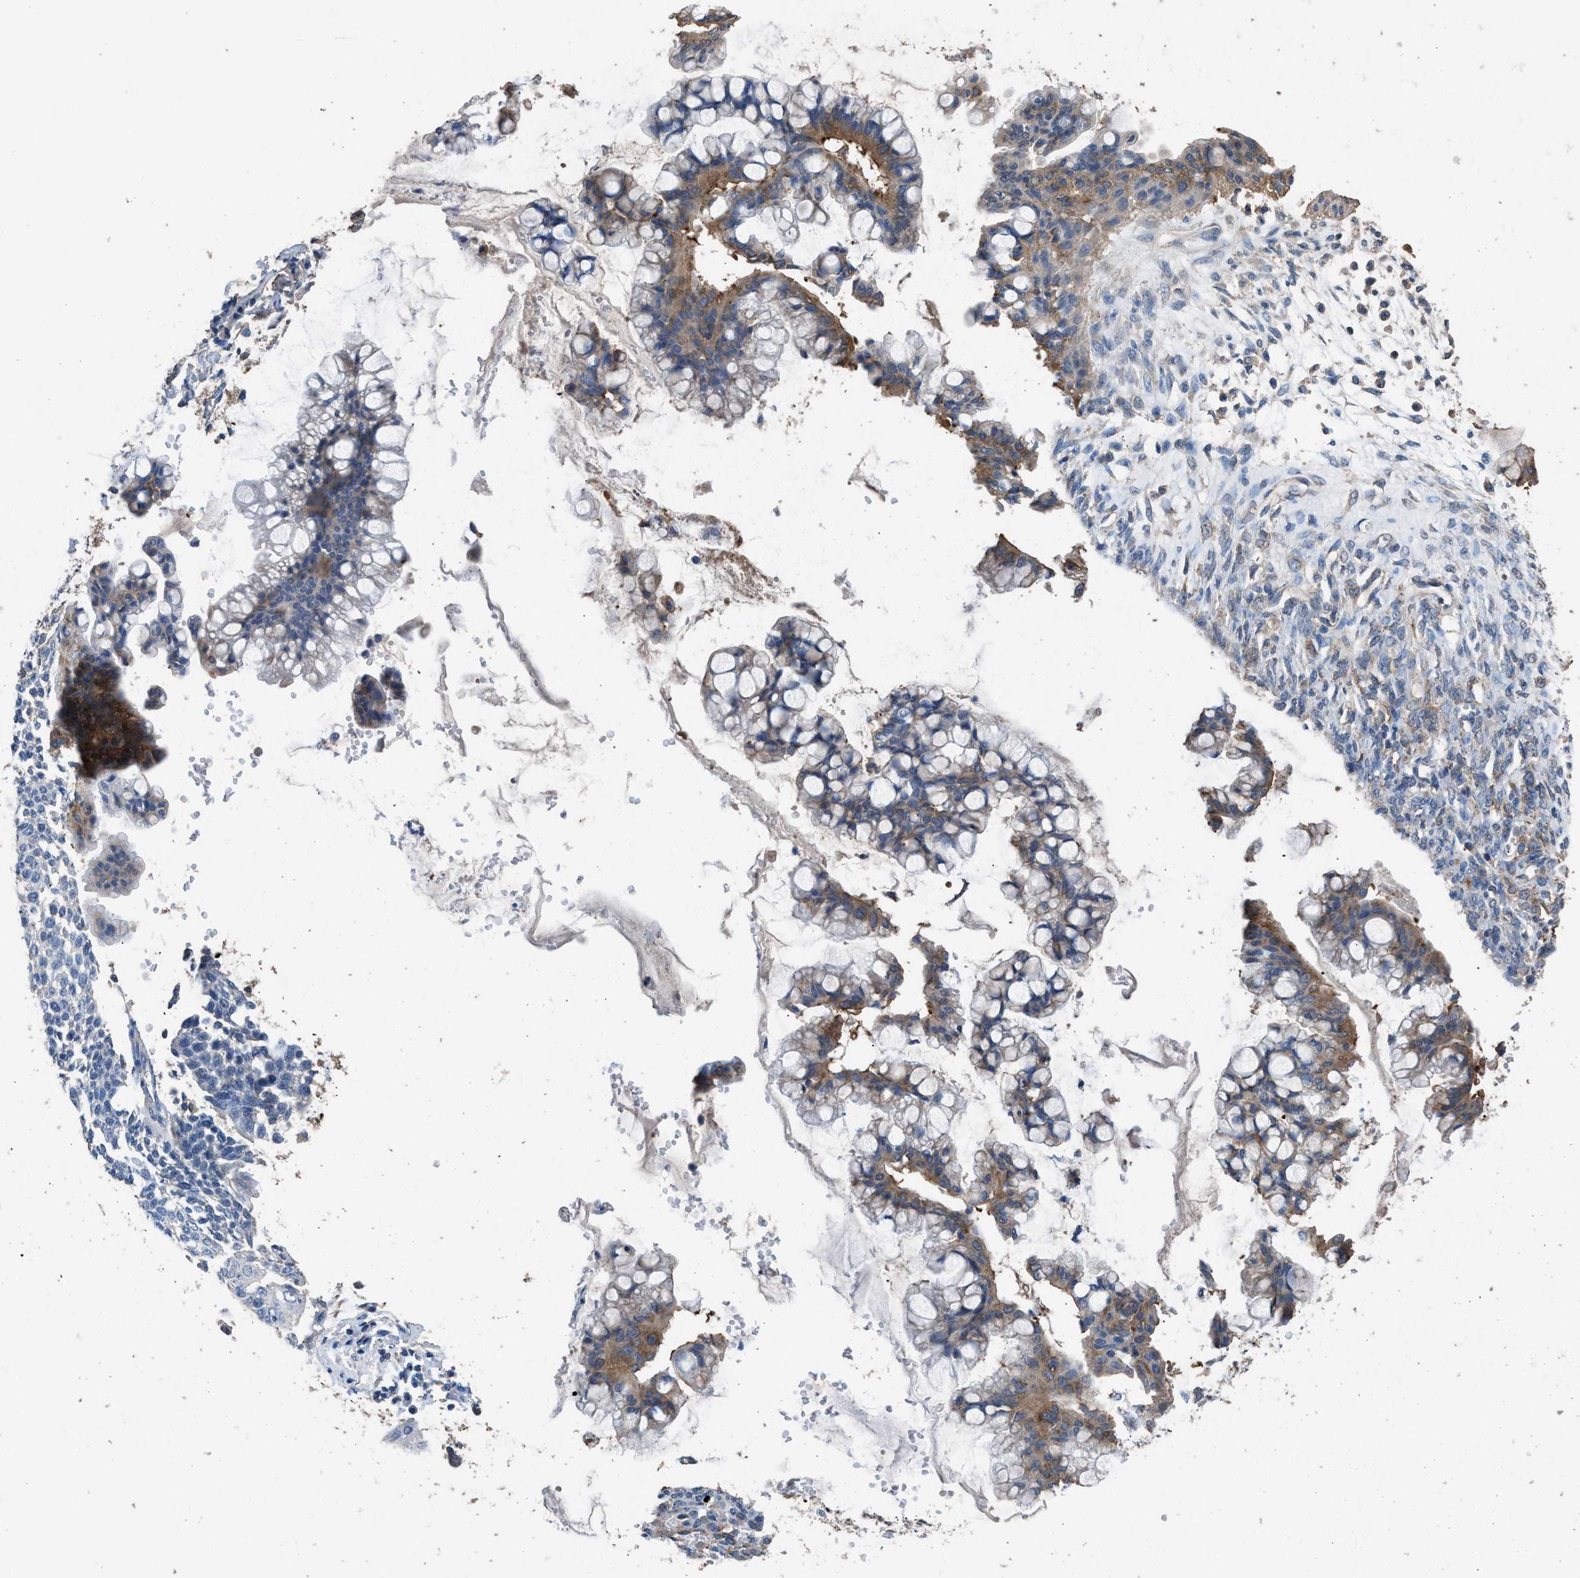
{"staining": {"intensity": "moderate", "quantity": ">75%", "location": "cytoplasmic/membranous"}, "tissue": "ovarian cancer", "cell_type": "Tumor cells", "image_type": "cancer", "snomed": [{"axis": "morphology", "description": "Cystadenocarcinoma, mucinous, NOS"}, {"axis": "topography", "description": "Ovary"}], "caption": "The micrograph displays a brown stain indicating the presence of a protein in the cytoplasmic/membranous of tumor cells in ovarian cancer (mucinous cystadenocarcinoma). (brown staining indicates protein expression, while blue staining denotes nuclei).", "gene": "ITSN1", "patient": {"sex": "female", "age": 73}}